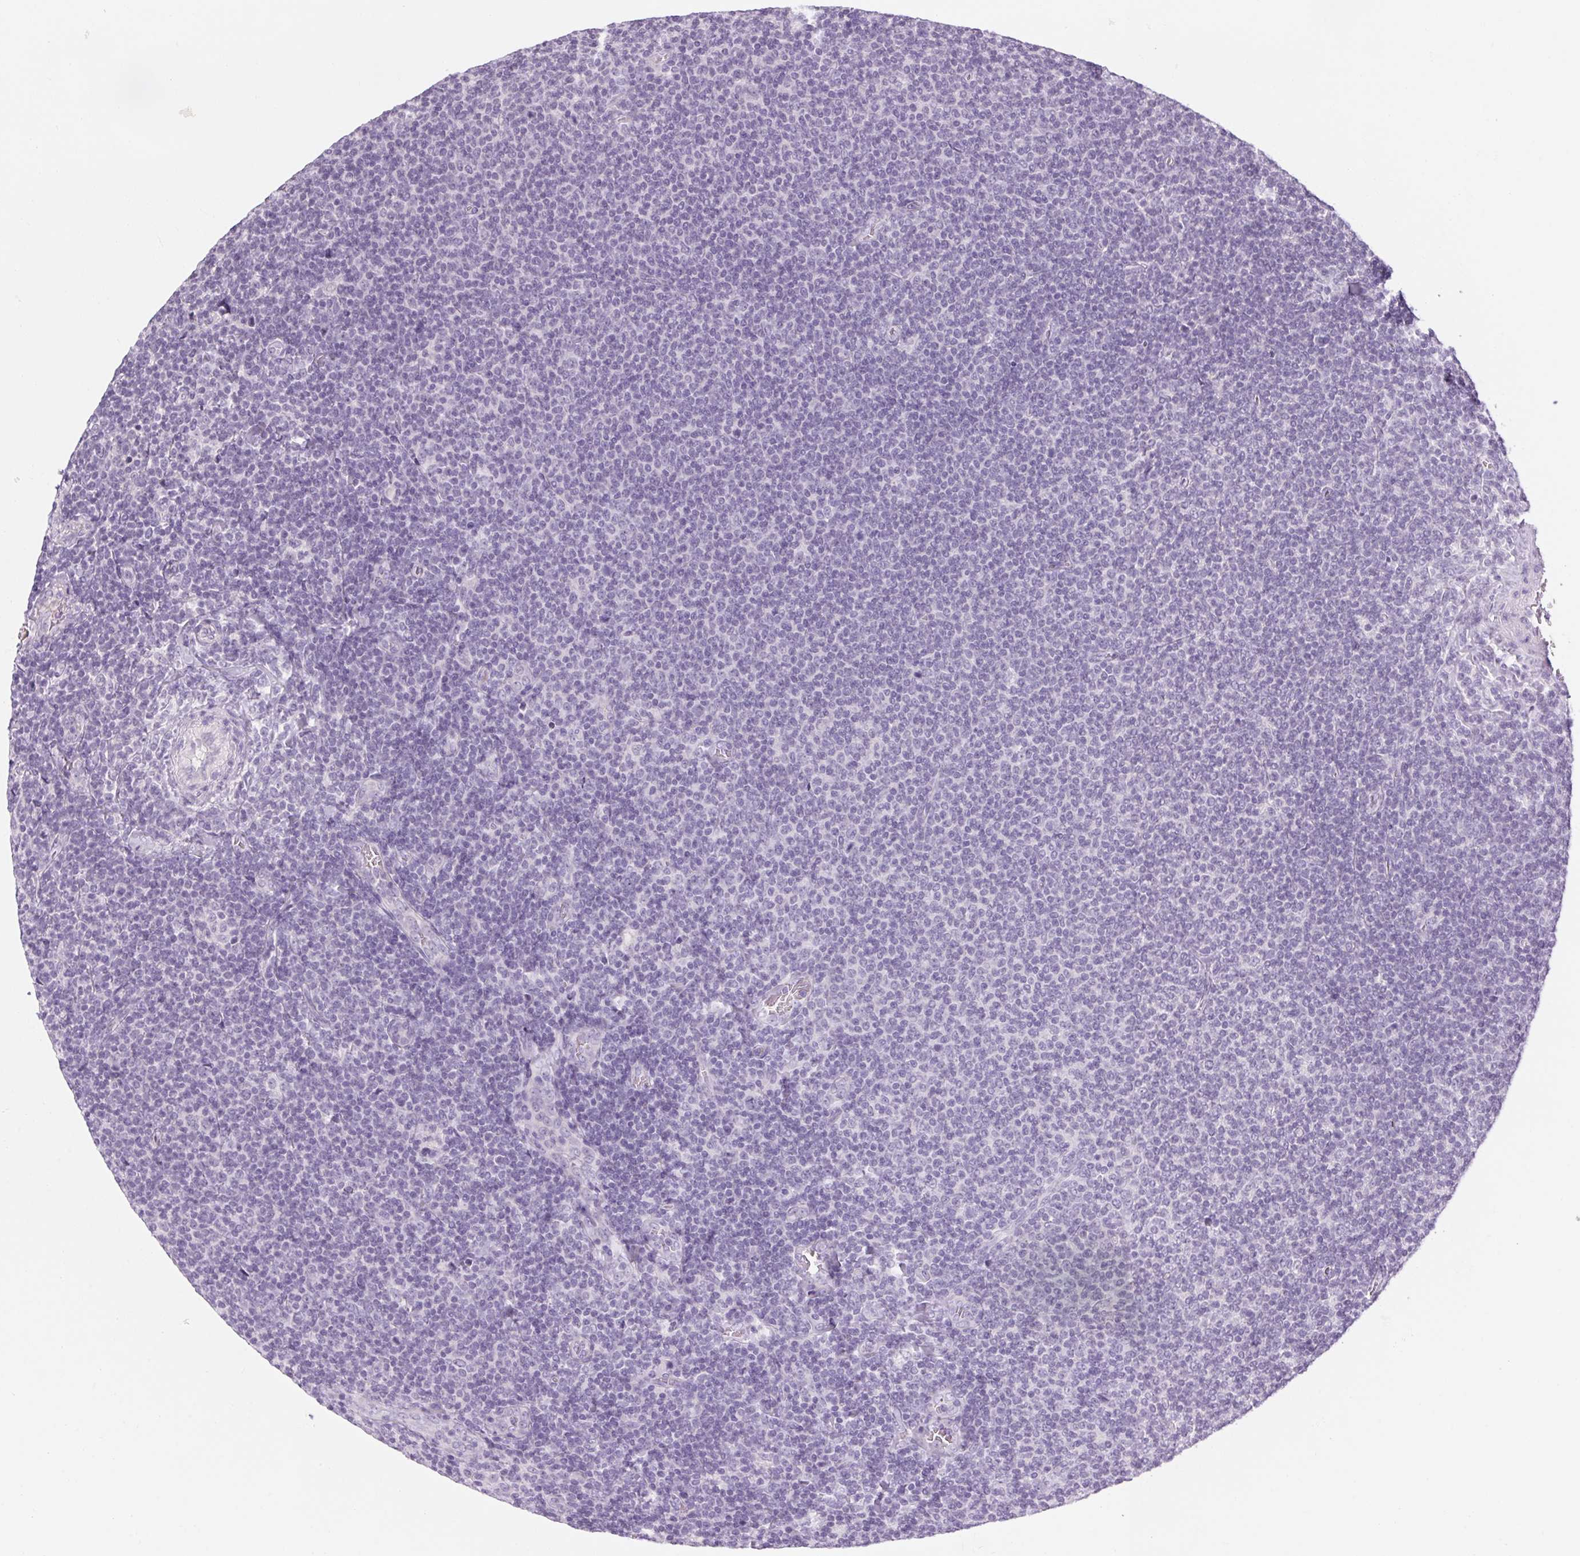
{"staining": {"intensity": "negative", "quantity": "none", "location": "none"}, "tissue": "lymphoma", "cell_type": "Tumor cells", "image_type": "cancer", "snomed": [{"axis": "morphology", "description": "Malignant lymphoma, non-Hodgkin's type, Low grade"}, {"axis": "topography", "description": "Lymph node"}], "caption": "An IHC histopathology image of lymphoma is shown. There is no staining in tumor cells of lymphoma.", "gene": "RPTN", "patient": {"sex": "male", "age": 52}}